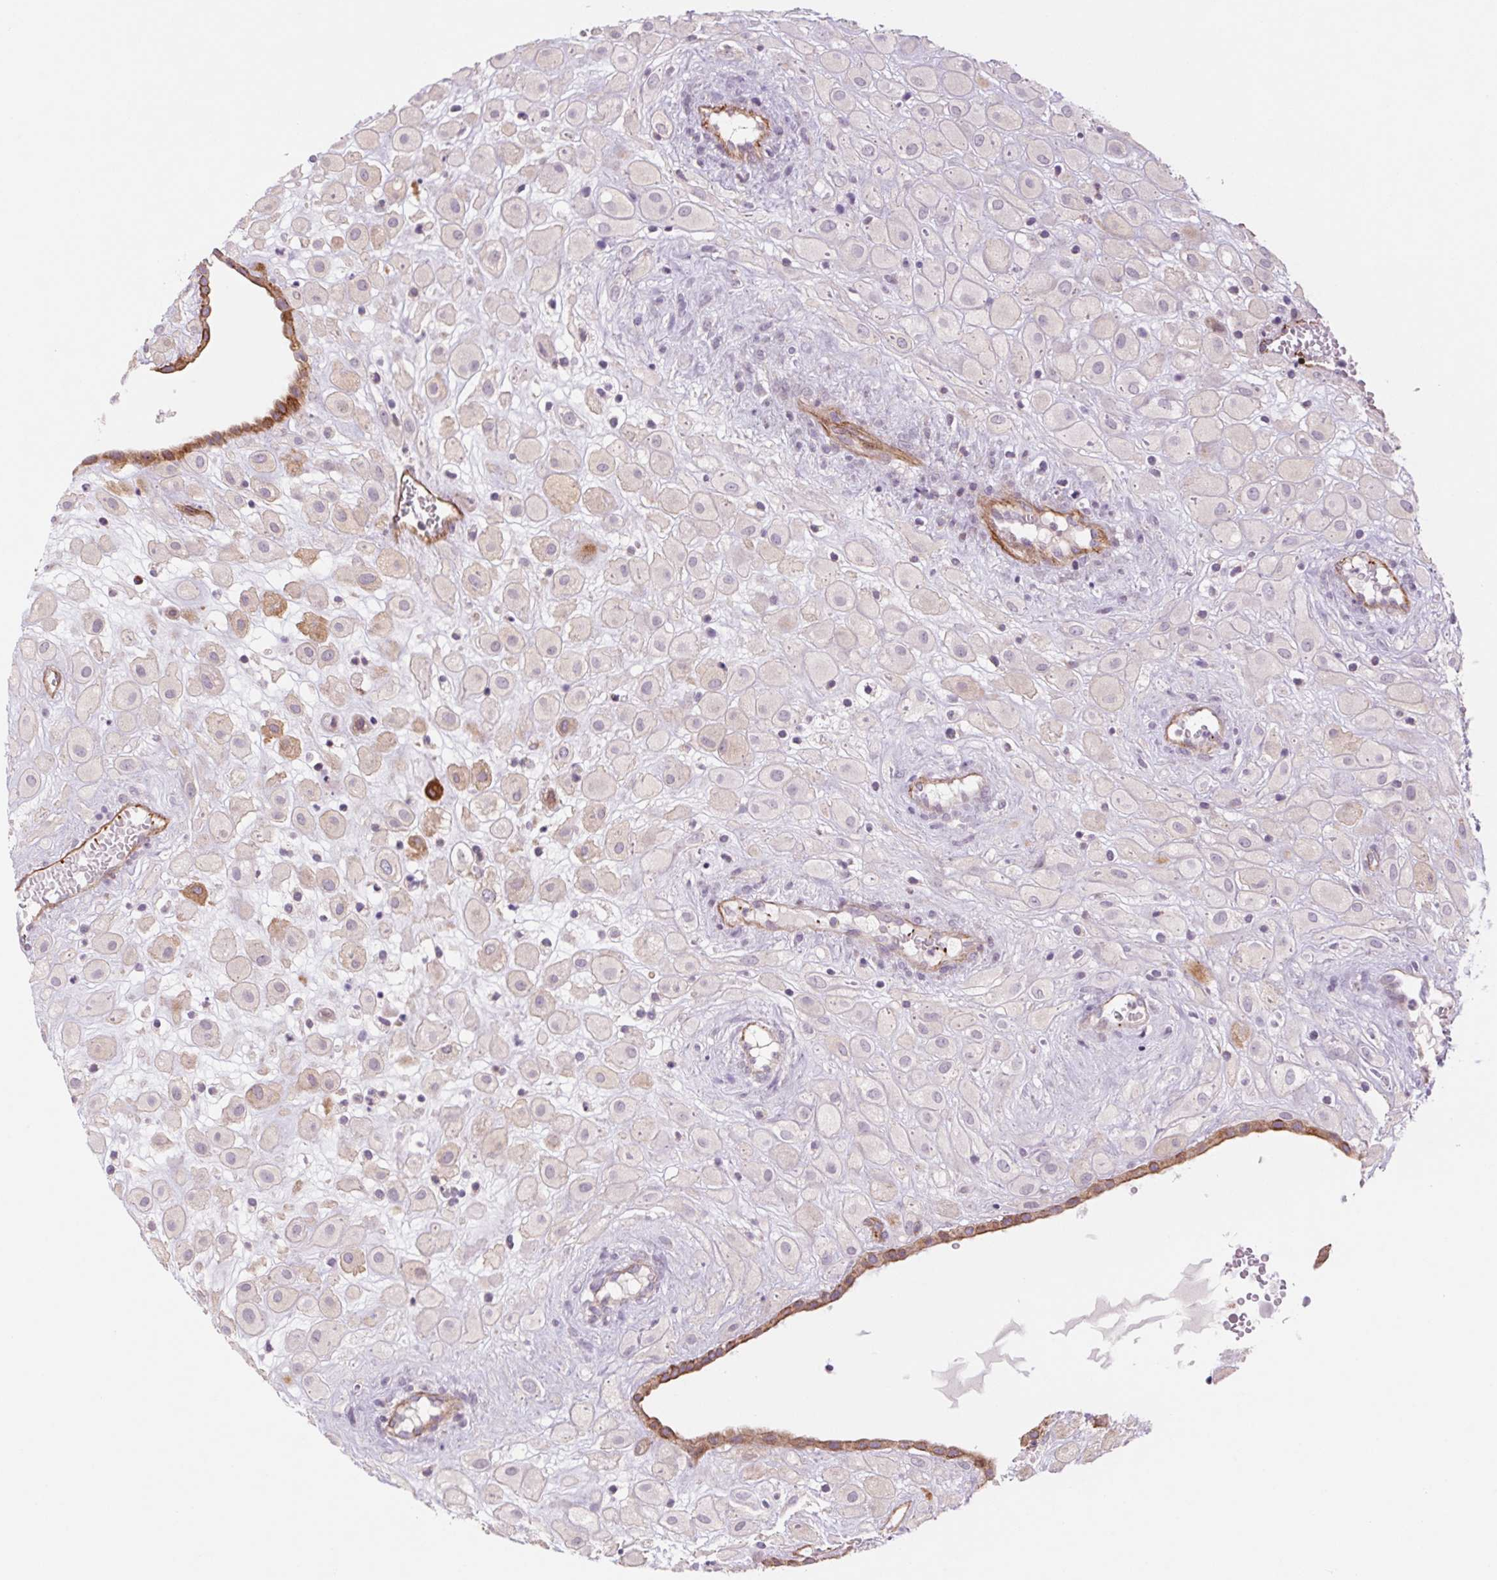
{"staining": {"intensity": "moderate", "quantity": "<25%", "location": "cytoplasmic/membranous"}, "tissue": "placenta", "cell_type": "Decidual cells", "image_type": "normal", "snomed": [{"axis": "morphology", "description": "Normal tissue, NOS"}, {"axis": "topography", "description": "Placenta"}], "caption": "Immunohistochemistry (IHC) of benign placenta demonstrates low levels of moderate cytoplasmic/membranous positivity in approximately <25% of decidual cells.", "gene": "MS4A13", "patient": {"sex": "female", "age": 24}}